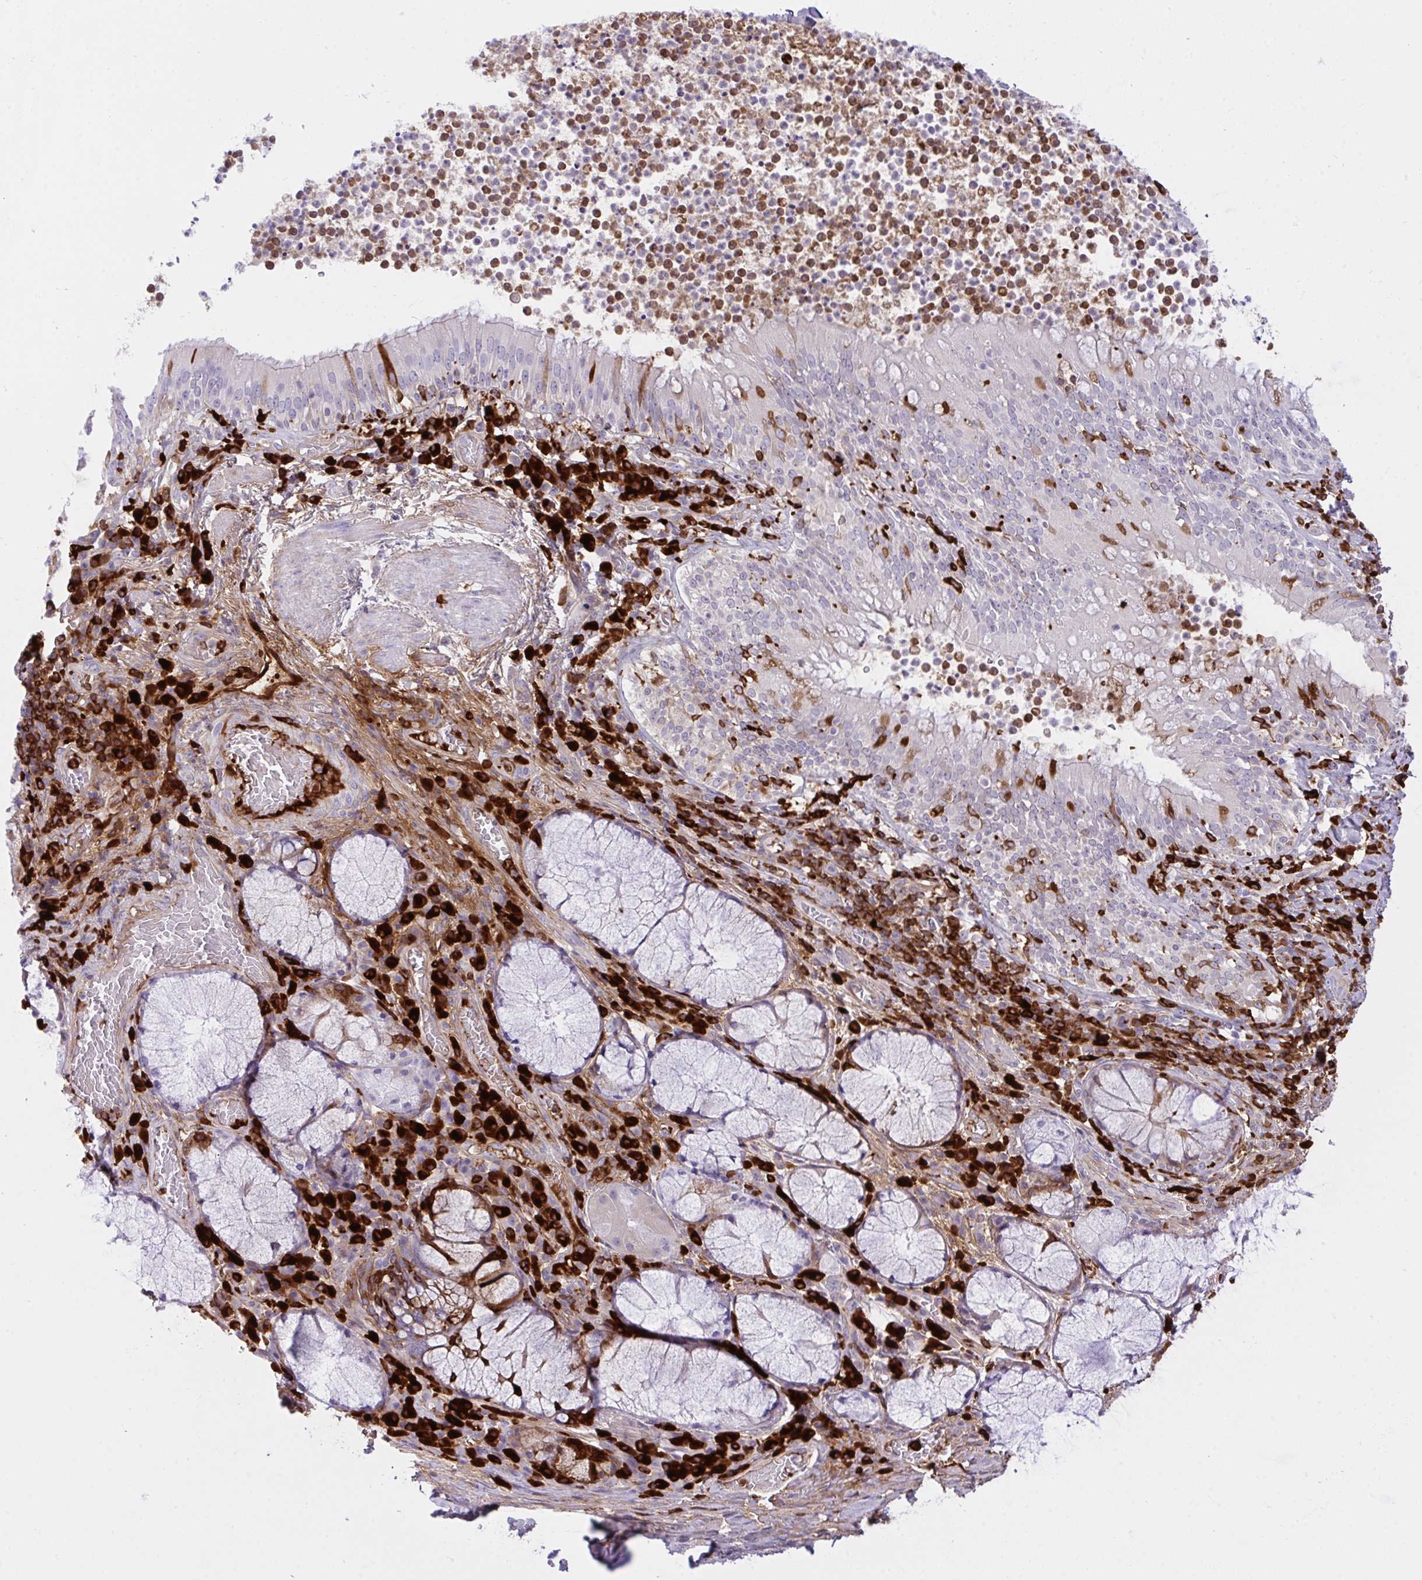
{"staining": {"intensity": "strong", "quantity": "<25%", "location": "cytoplasmic/membranous"}, "tissue": "bronchus", "cell_type": "Respiratory epithelial cells", "image_type": "normal", "snomed": [{"axis": "morphology", "description": "Normal tissue, NOS"}, {"axis": "topography", "description": "Lymph node"}, {"axis": "topography", "description": "Bronchus"}], "caption": "DAB (3,3'-diaminobenzidine) immunohistochemical staining of unremarkable bronchus shows strong cytoplasmic/membranous protein staining in about <25% of respiratory epithelial cells.", "gene": "F2", "patient": {"sex": "male", "age": 56}}